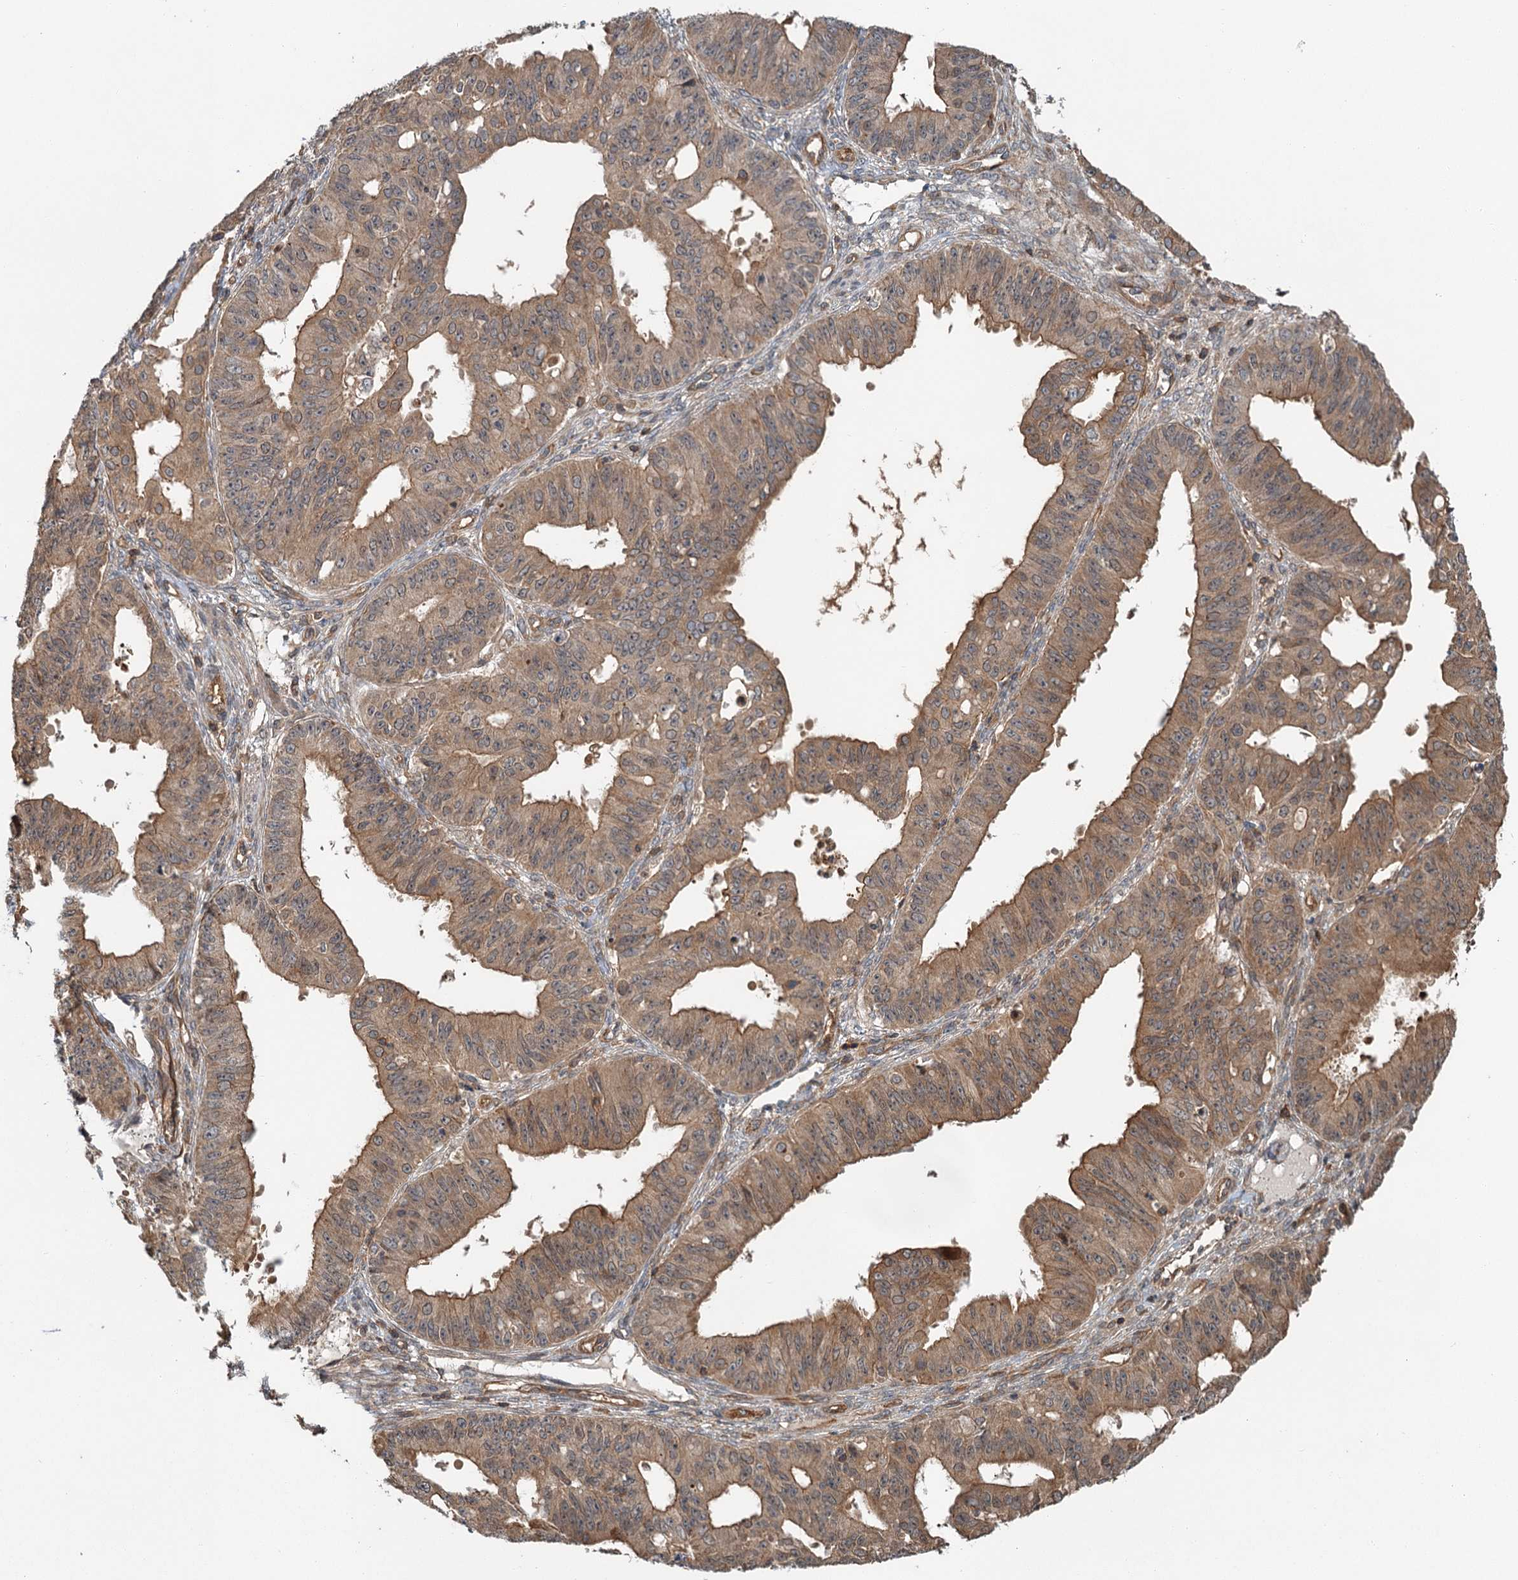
{"staining": {"intensity": "strong", "quantity": "<25%", "location": "cytoplasmic/membranous"}, "tissue": "ovarian cancer", "cell_type": "Tumor cells", "image_type": "cancer", "snomed": [{"axis": "morphology", "description": "Carcinoma, endometroid"}, {"axis": "topography", "description": "Appendix"}, {"axis": "topography", "description": "Ovary"}], "caption": "Immunohistochemical staining of human ovarian endometroid carcinoma demonstrates strong cytoplasmic/membranous protein positivity in about <25% of tumor cells.", "gene": "ZNF527", "patient": {"sex": "female", "age": 42}}